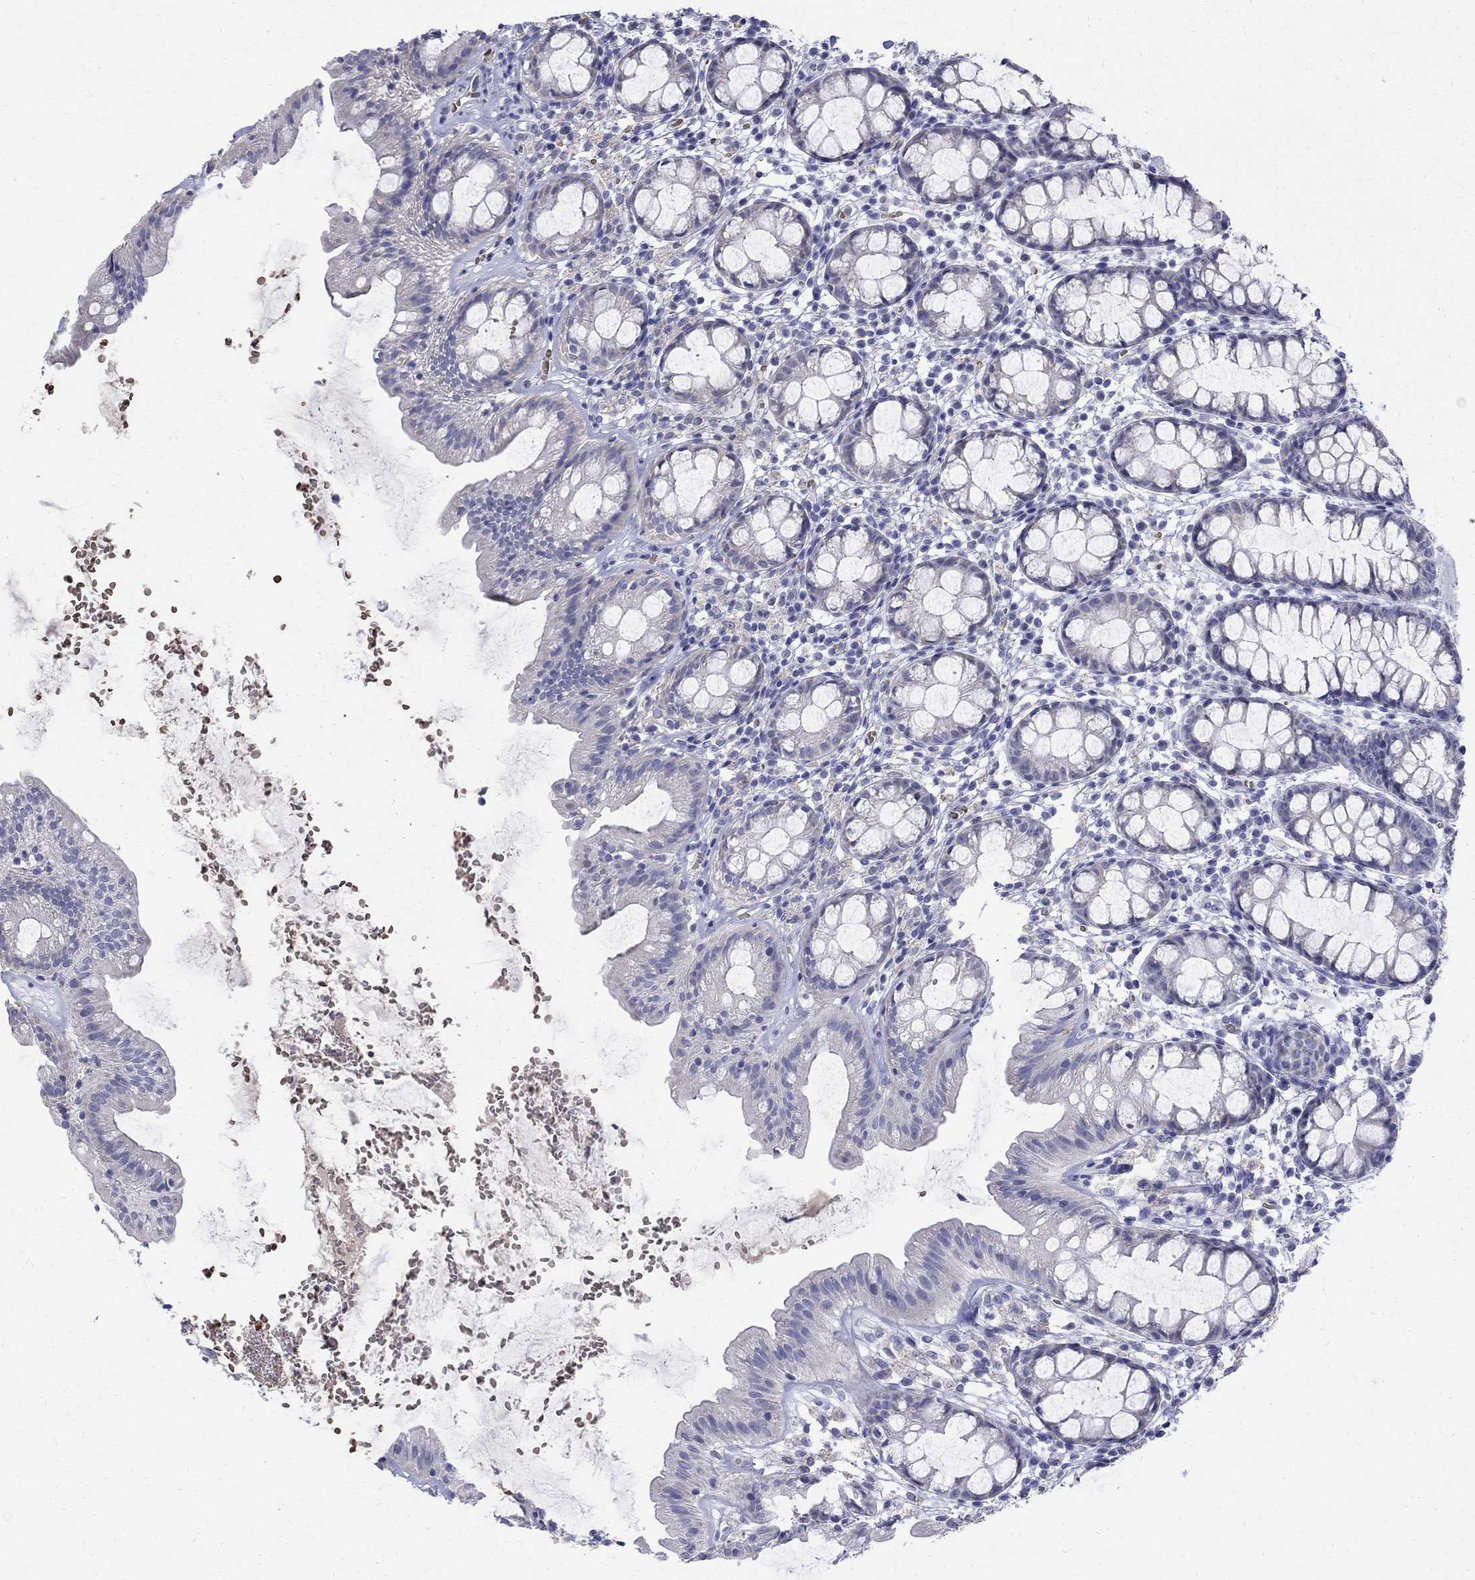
{"staining": {"intensity": "negative", "quantity": "none", "location": "none"}, "tissue": "rectum", "cell_type": "Glandular cells", "image_type": "normal", "snomed": [{"axis": "morphology", "description": "Normal tissue, NOS"}, {"axis": "topography", "description": "Rectum"}], "caption": "Glandular cells show no significant positivity in benign rectum. (Brightfield microscopy of DAB (3,3'-diaminobenzidine) immunohistochemistry at high magnification).", "gene": "AGER", "patient": {"sex": "male", "age": 57}}